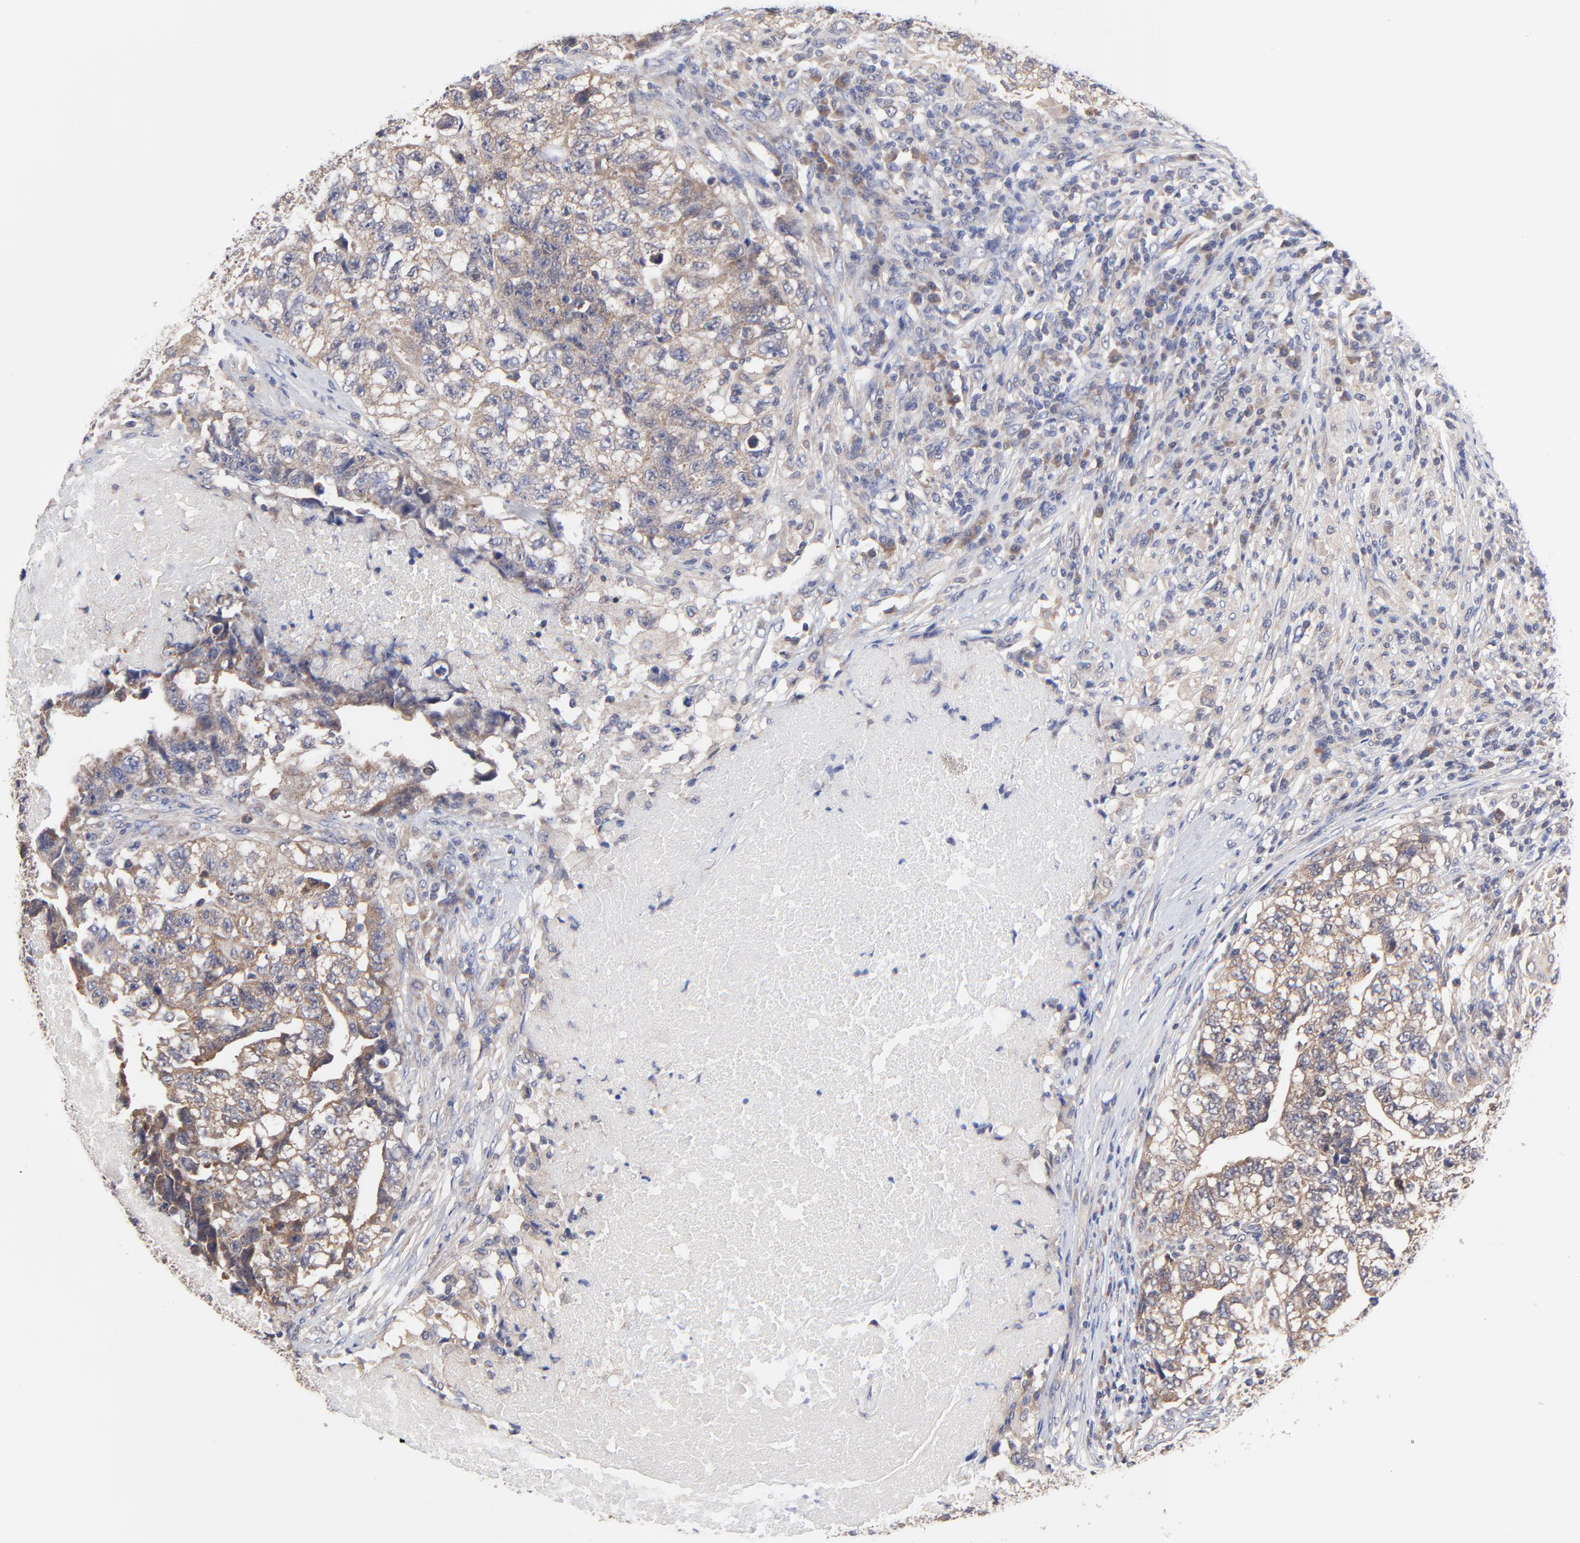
{"staining": {"intensity": "moderate", "quantity": "<25%", "location": "cytoplasmic/membranous"}, "tissue": "testis cancer", "cell_type": "Tumor cells", "image_type": "cancer", "snomed": [{"axis": "morphology", "description": "Carcinoma, Embryonal, NOS"}, {"axis": "topography", "description": "Testis"}], "caption": "A micrograph of testis embryonal carcinoma stained for a protein shows moderate cytoplasmic/membranous brown staining in tumor cells.", "gene": "PCMT1", "patient": {"sex": "male", "age": 21}}